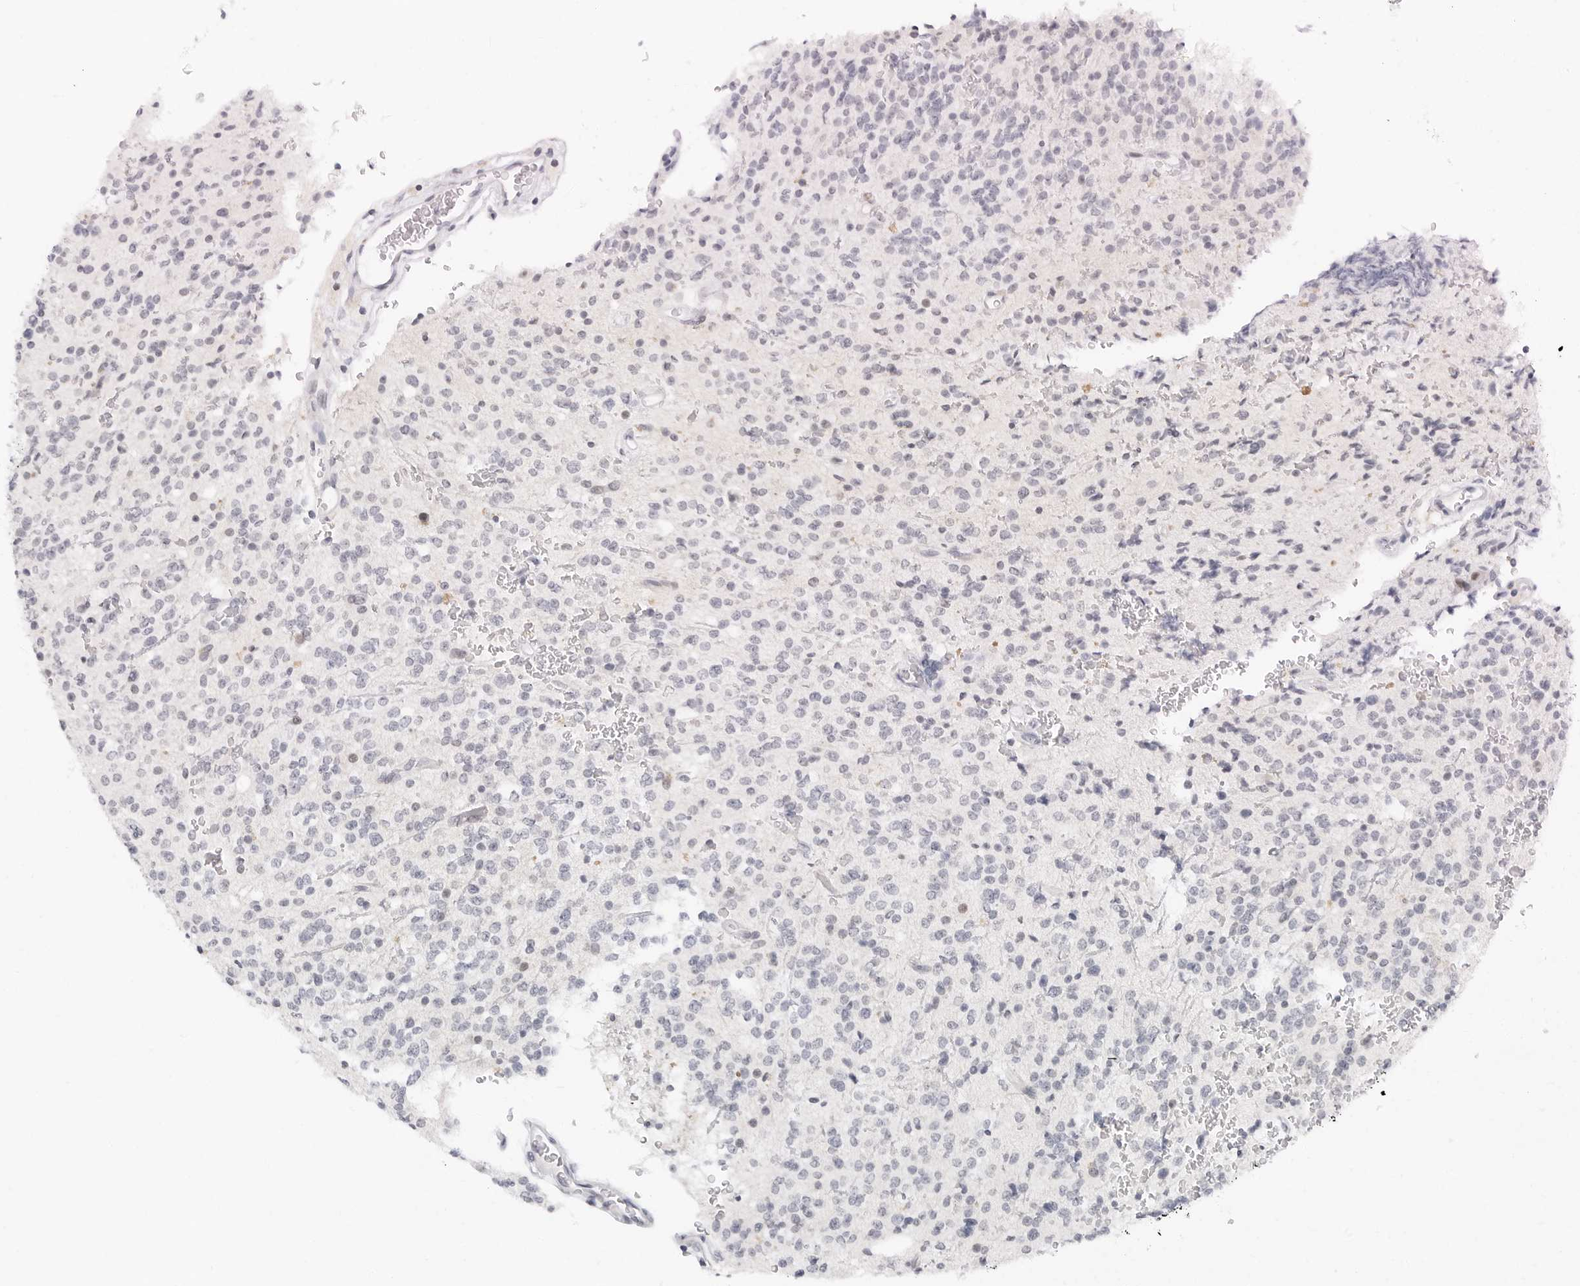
{"staining": {"intensity": "negative", "quantity": "none", "location": "none"}, "tissue": "glioma", "cell_type": "Tumor cells", "image_type": "cancer", "snomed": [{"axis": "morphology", "description": "Glioma, malignant, High grade"}, {"axis": "topography", "description": "Brain"}], "caption": "This is an IHC image of human malignant glioma (high-grade). There is no staining in tumor cells.", "gene": "NTMT2", "patient": {"sex": "male", "age": 34}}